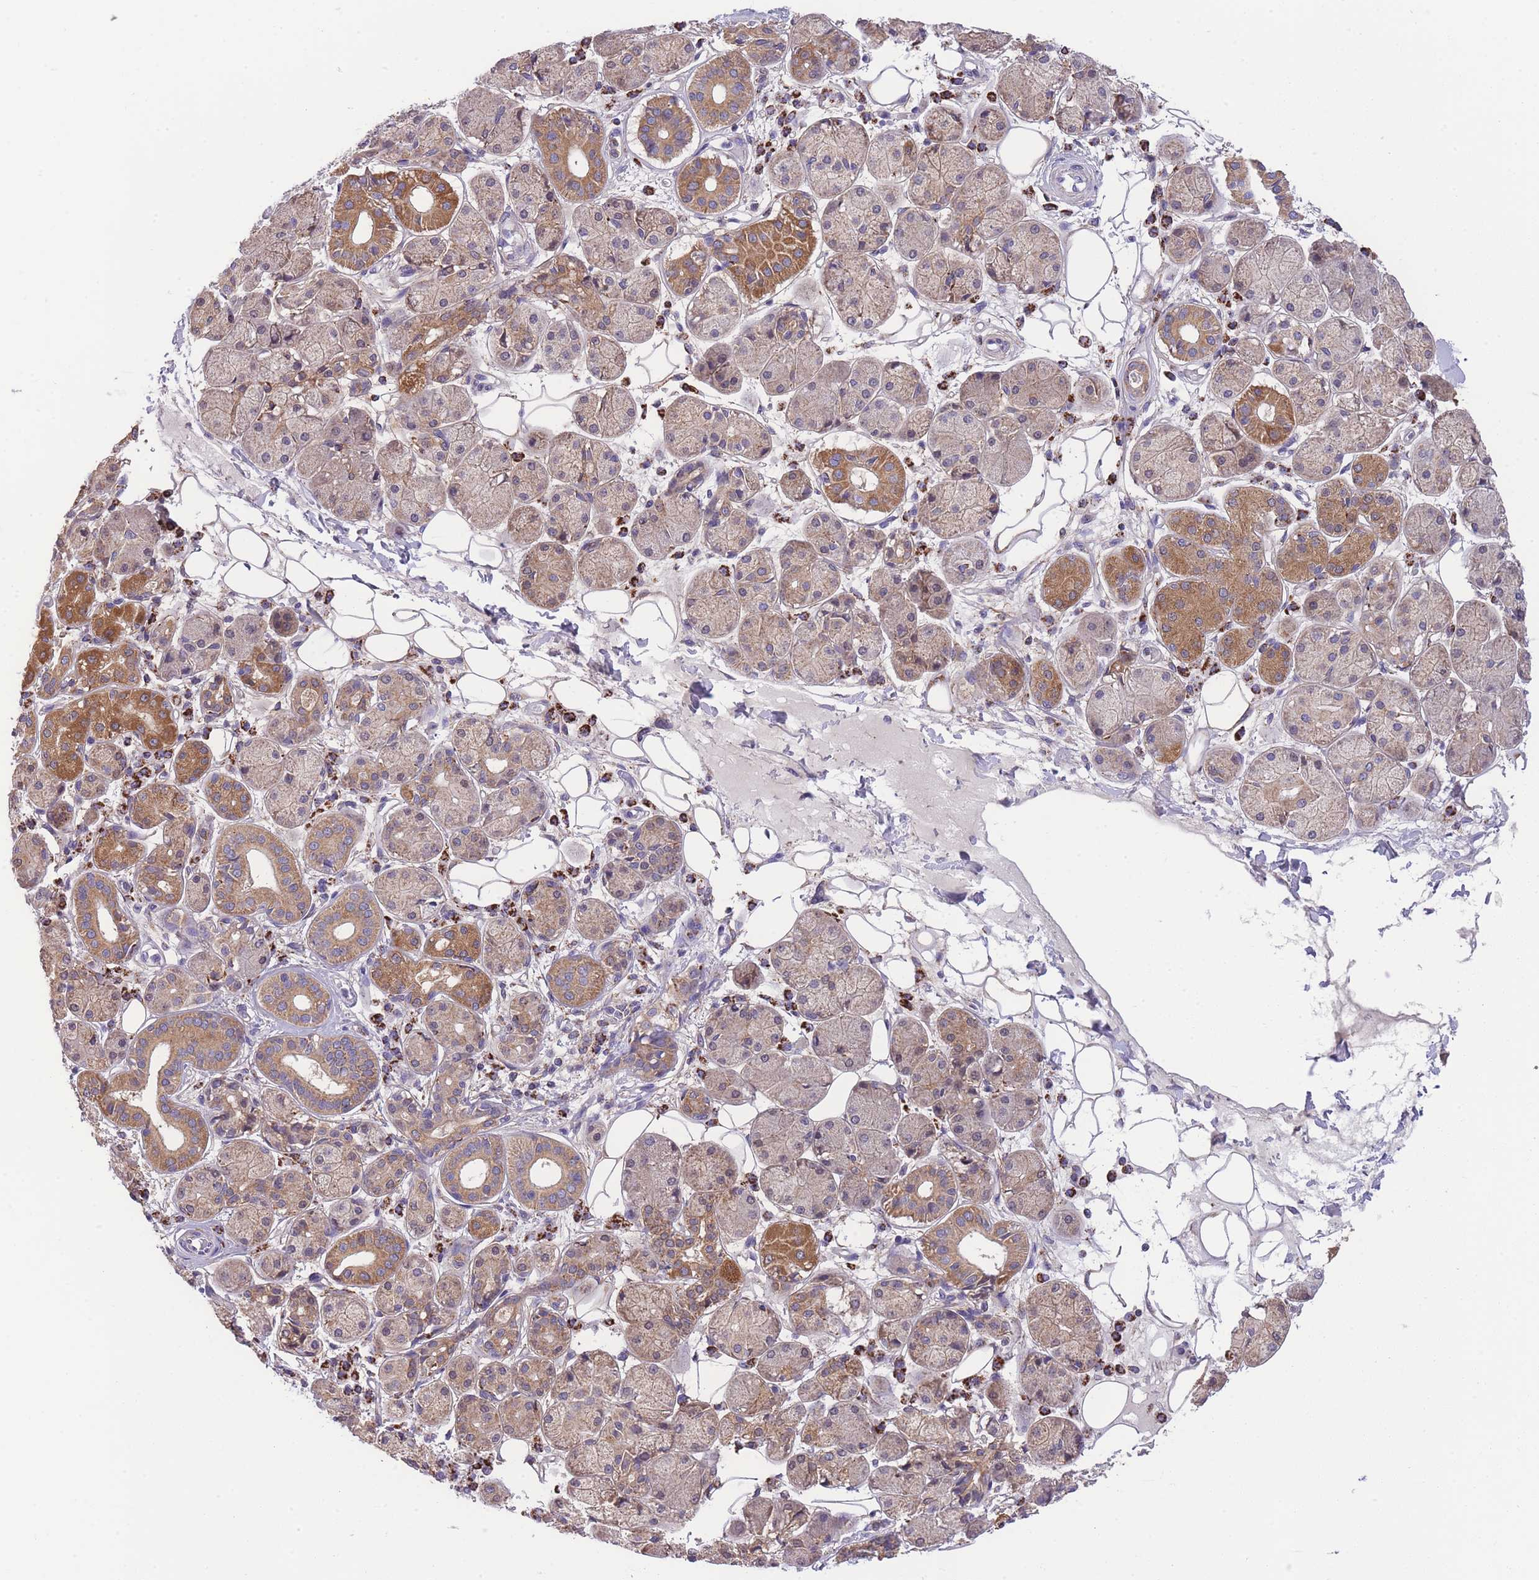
{"staining": {"intensity": "moderate", "quantity": "25%-75%", "location": "cytoplasmic/membranous"}, "tissue": "salivary gland", "cell_type": "Glandular cells", "image_type": "normal", "snomed": [{"axis": "morphology", "description": "Squamous cell carcinoma, NOS"}, {"axis": "topography", "description": "Skin"}, {"axis": "topography", "description": "Head-Neck"}], "caption": "Immunohistochemical staining of unremarkable salivary gland shows 25%-75% levels of moderate cytoplasmic/membranous protein staining in approximately 25%-75% of glandular cells.", "gene": "ST3GAL3", "patient": {"sex": "male", "age": 80}}